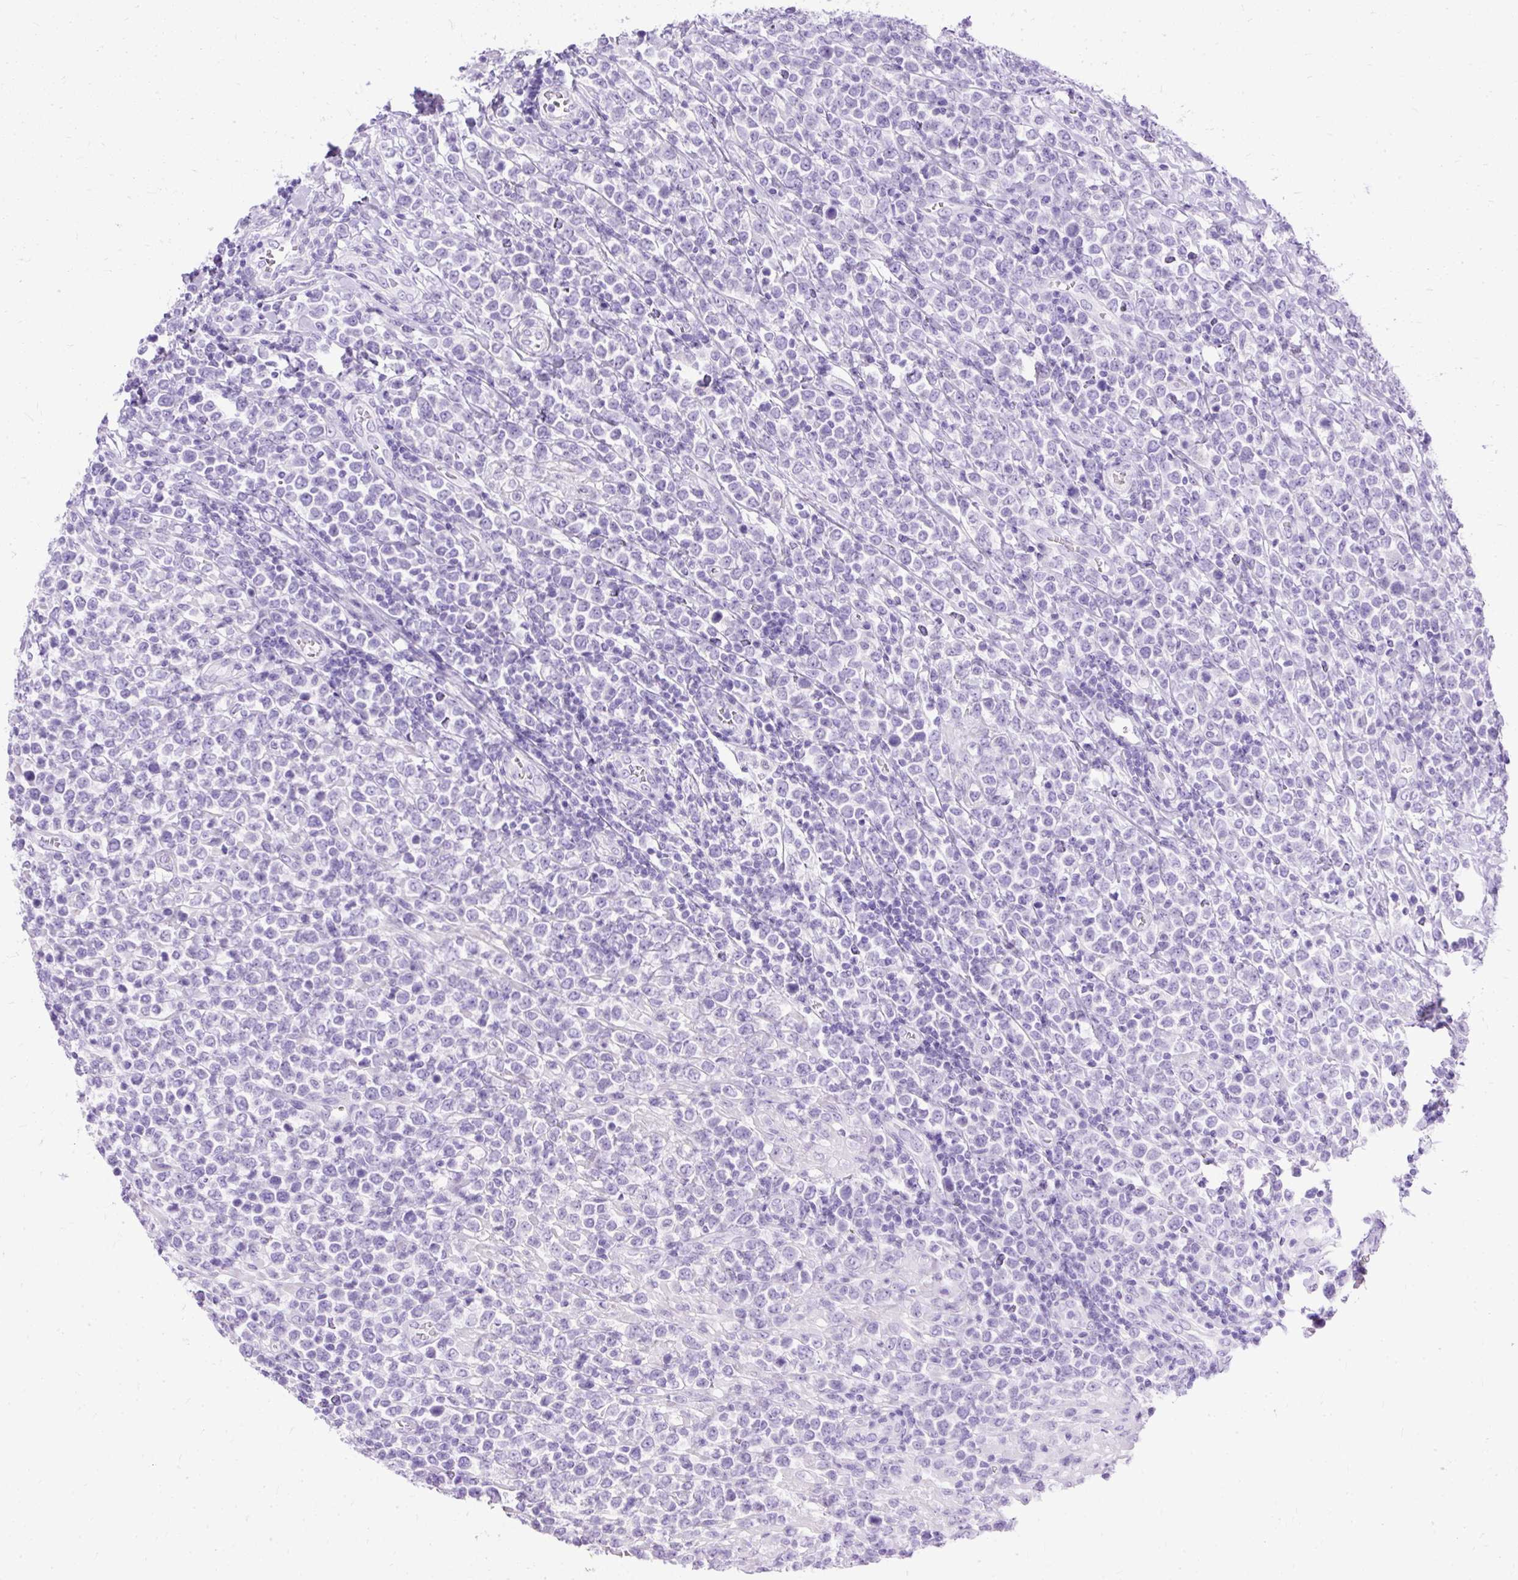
{"staining": {"intensity": "negative", "quantity": "none", "location": "none"}, "tissue": "lymphoma", "cell_type": "Tumor cells", "image_type": "cancer", "snomed": [{"axis": "morphology", "description": "Malignant lymphoma, non-Hodgkin's type, High grade"}, {"axis": "topography", "description": "Soft tissue"}], "caption": "Protein analysis of lymphoma reveals no significant positivity in tumor cells.", "gene": "HEY1", "patient": {"sex": "female", "age": 56}}